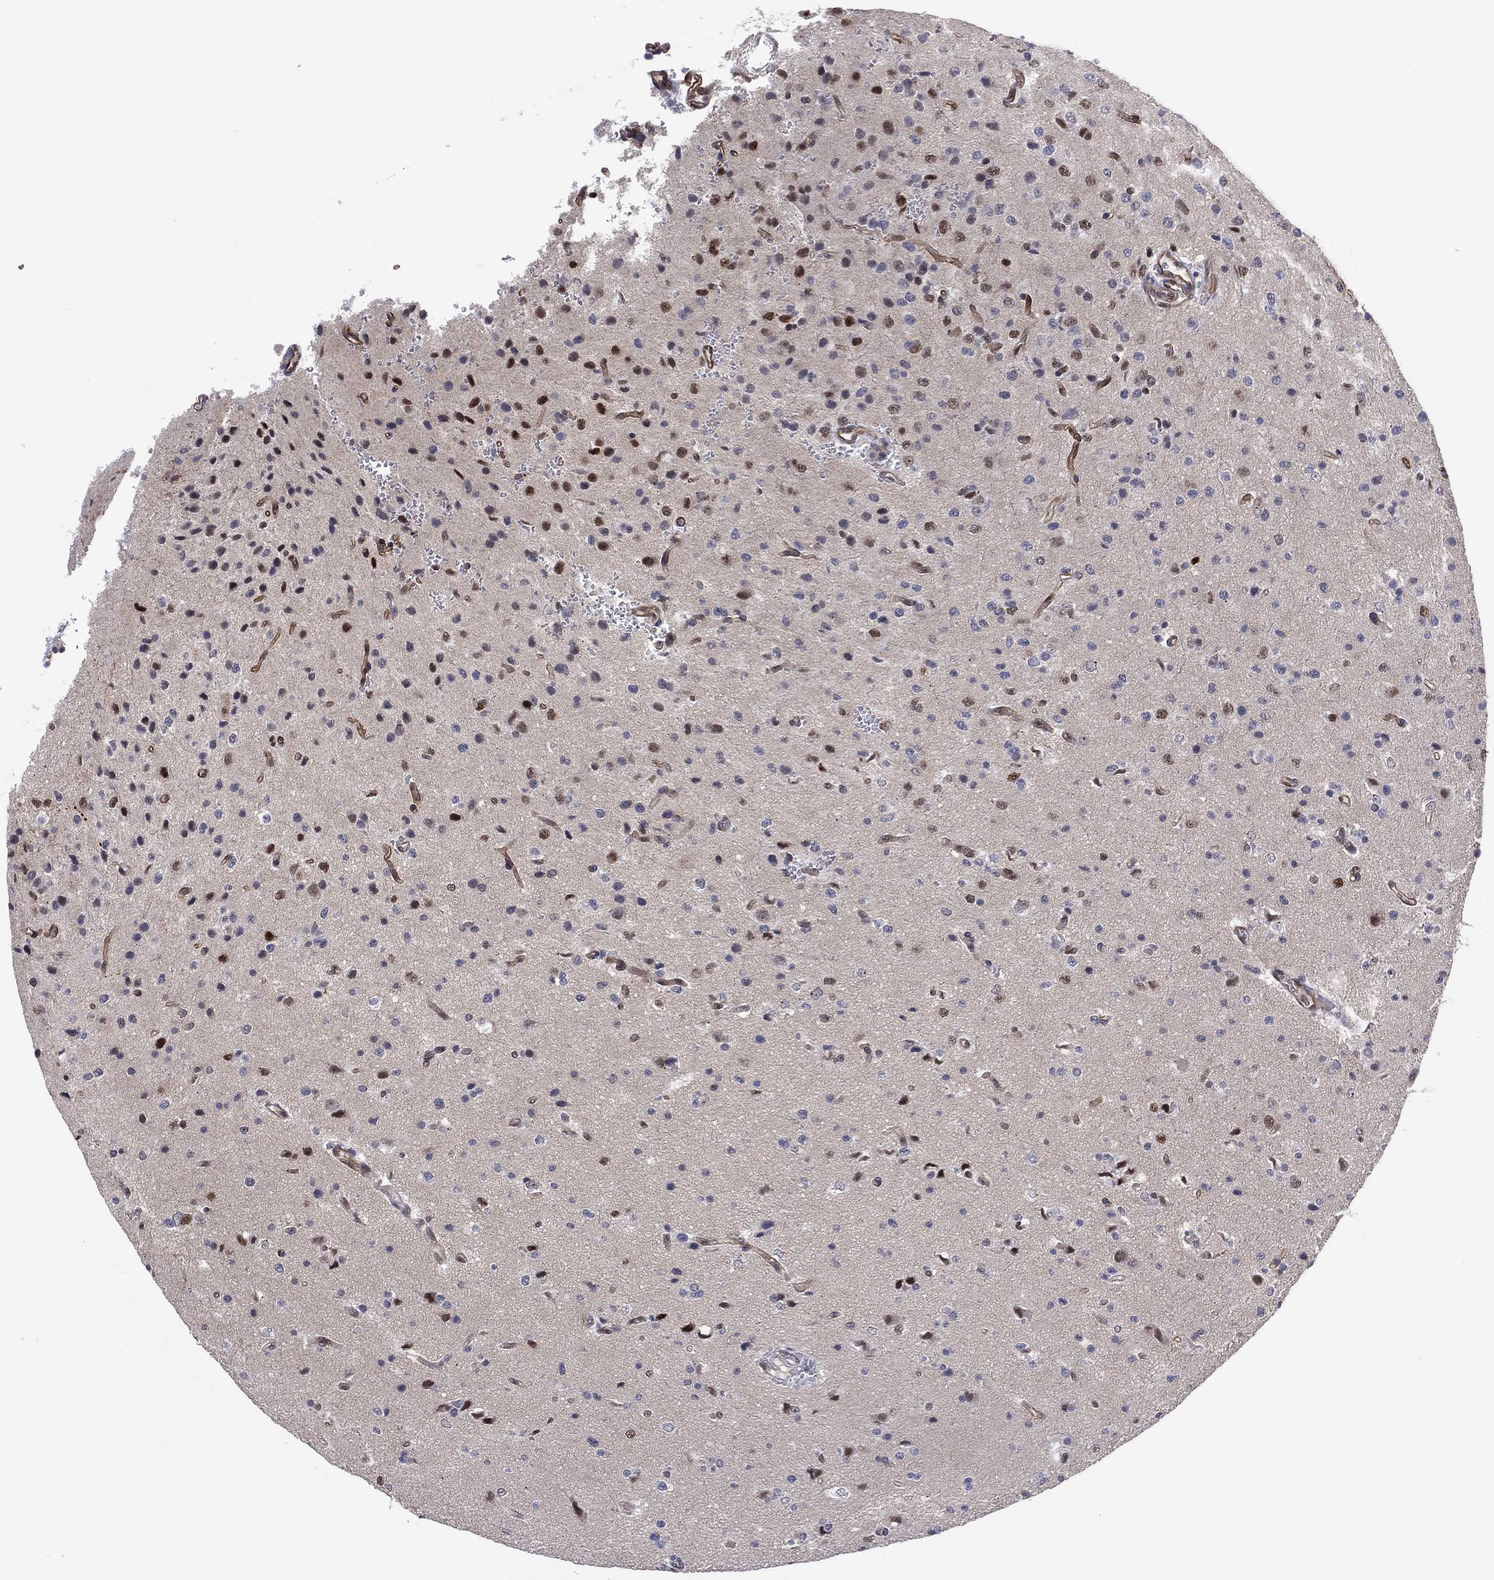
{"staining": {"intensity": "moderate", "quantity": "<25%", "location": "nuclear"}, "tissue": "glioma", "cell_type": "Tumor cells", "image_type": "cancer", "snomed": [{"axis": "morphology", "description": "Glioma, malignant, Low grade"}, {"axis": "topography", "description": "Brain"}], "caption": "IHC of human malignant glioma (low-grade) exhibits low levels of moderate nuclear staining in approximately <25% of tumor cells.", "gene": "GSE1", "patient": {"sex": "male", "age": 41}}